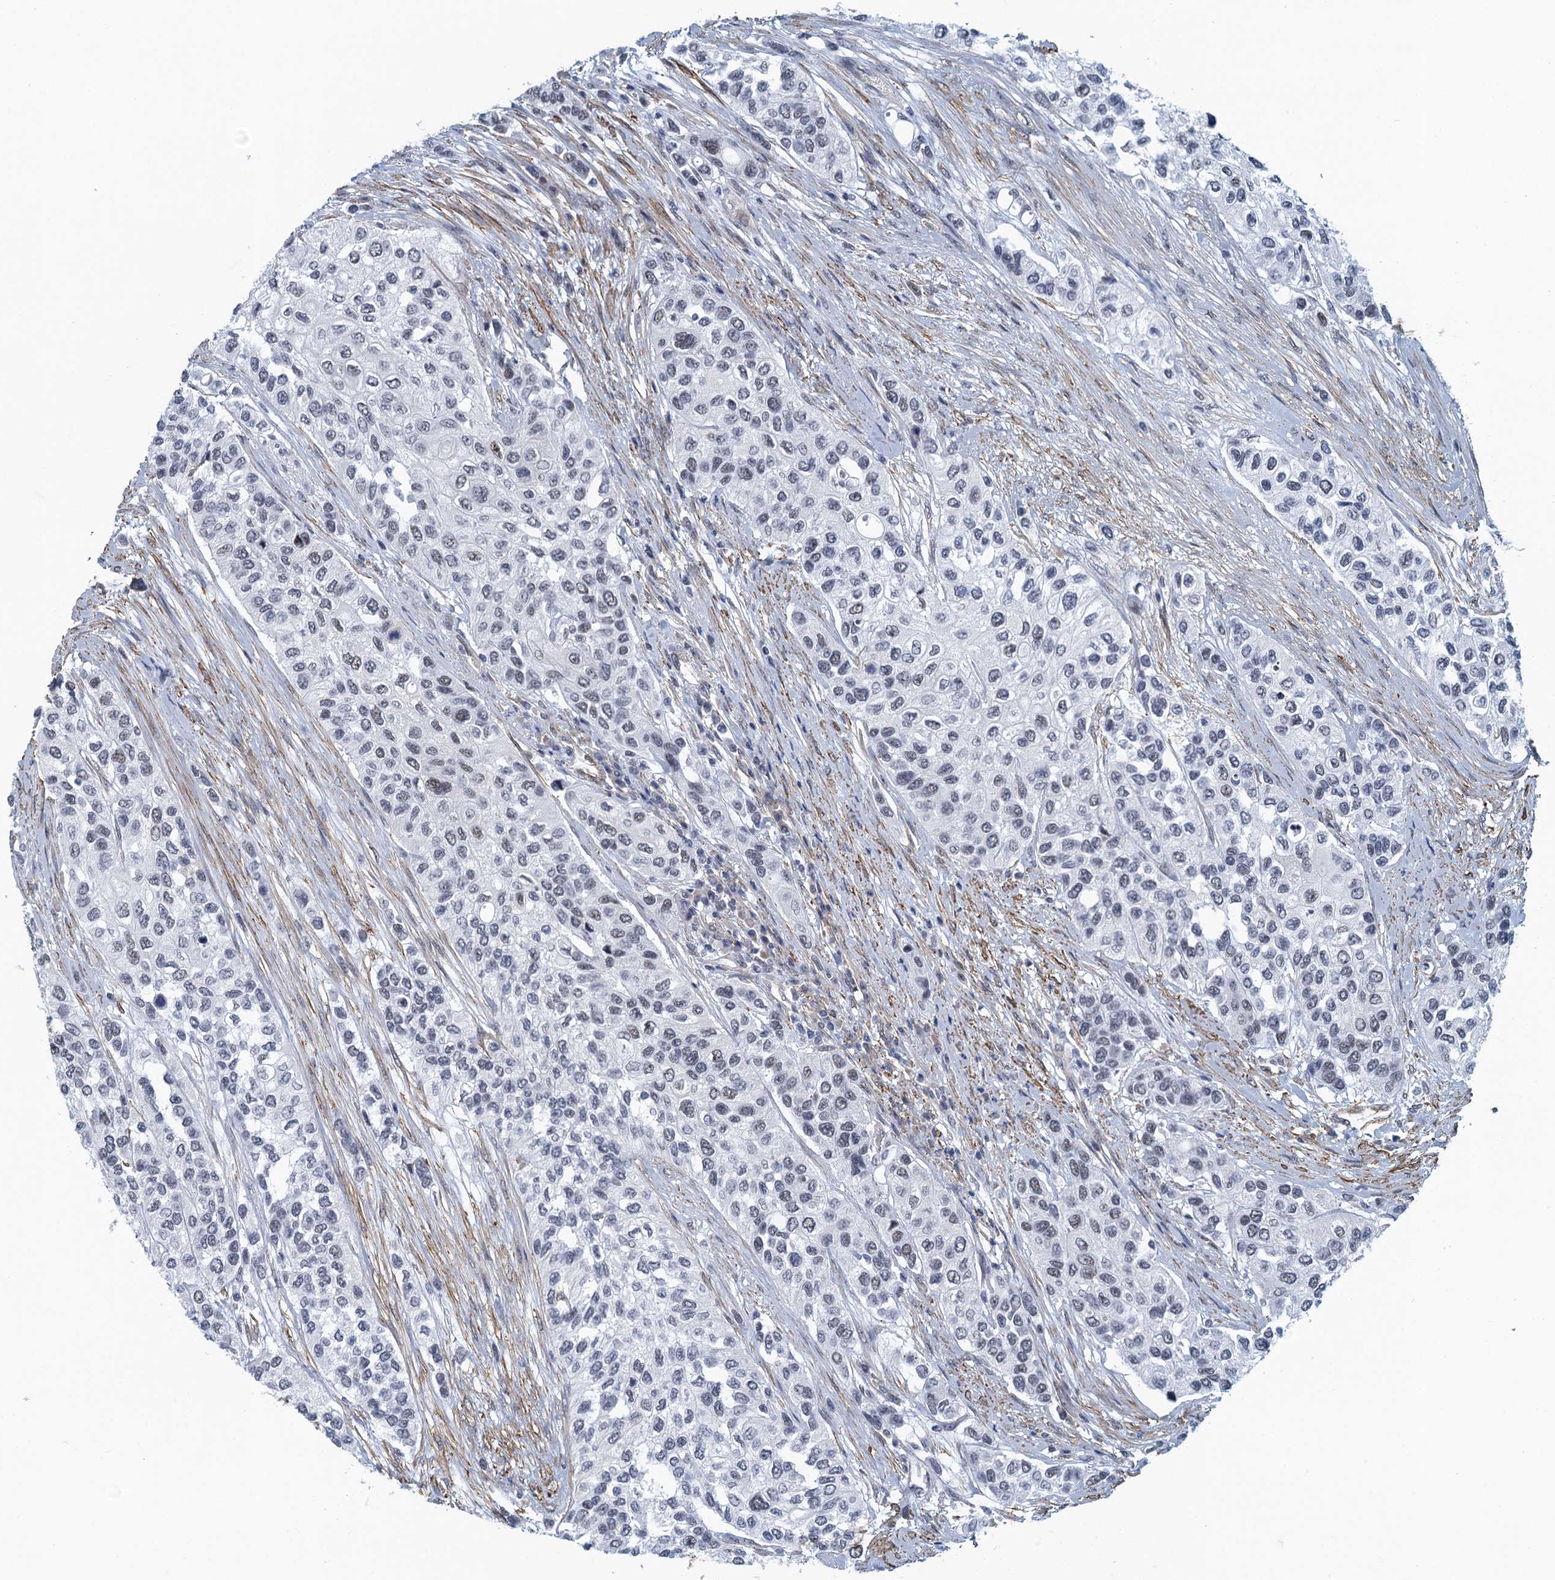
{"staining": {"intensity": "negative", "quantity": "none", "location": "none"}, "tissue": "urothelial cancer", "cell_type": "Tumor cells", "image_type": "cancer", "snomed": [{"axis": "morphology", "description": "Normal tissue, NOS"}, {"axis": "morphology", "description": "Urothelial carcinoma, High grade"}, {"axis": "topography", "description": "Vascular tissue"}, {"axis": "topography", "description": "Urinary bladder"}], "caption": "Histopathology image shows no significant protein staining in tumor cells of high-grade urothelial carcinoma.", "gene": "ALG2", "patient": {"sex": "female", "age": 56}}